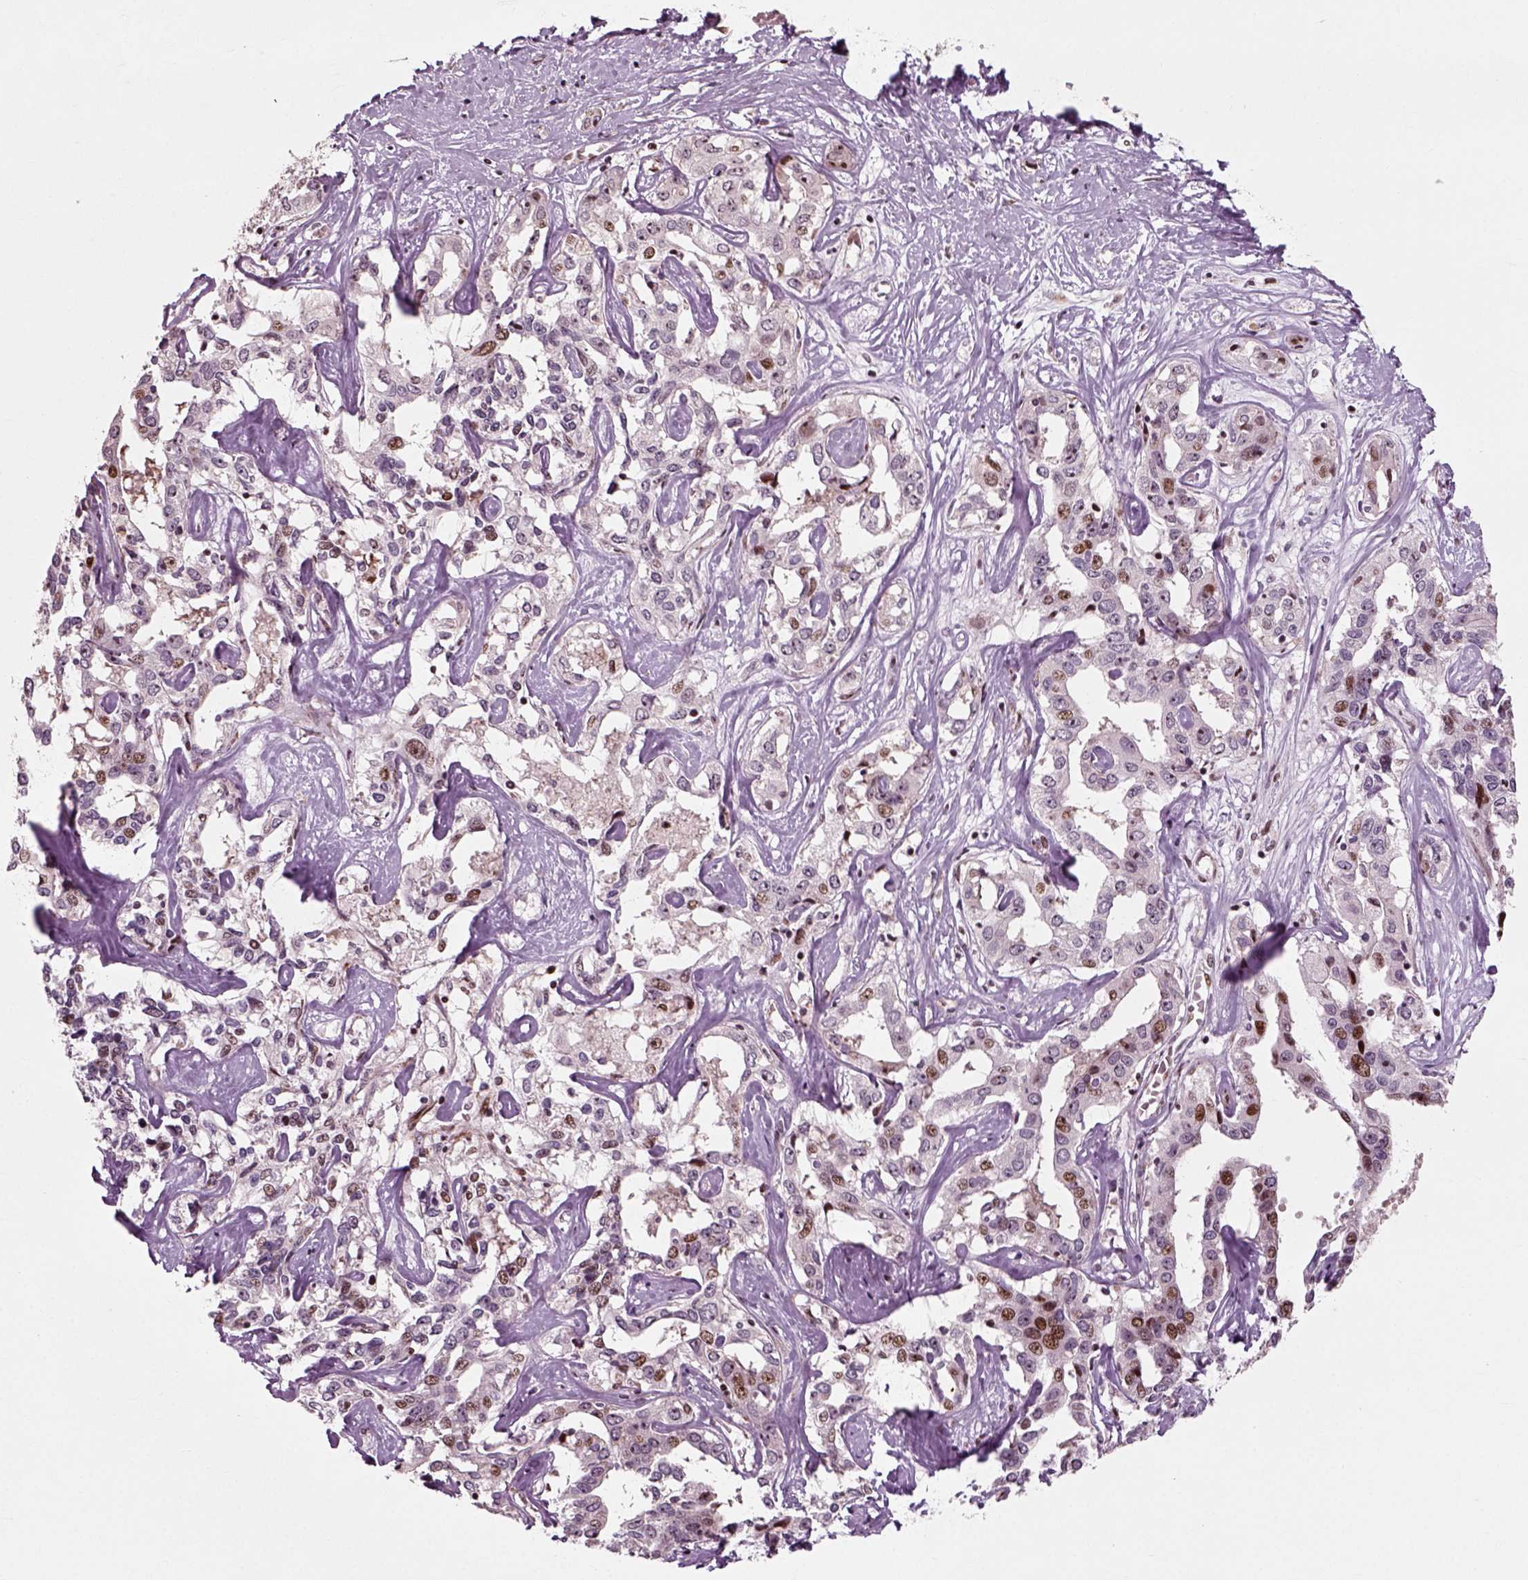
{"staining": {"intensity": "moderate", "quantity": "<25%", "location": "nuclear"}, "tissue": "liver cancer", "cell_type": "Tumor cells", "image_type": "cancer", "snomed": [{"axis": "morphology", "description": "Cholangiocarcinoma"}, {"axis": "topography", "description": "Liver"}], "caption": "Cholangiocarcinoma (liver) stained for a protein (brown) demonstrates moderate nuclear positive expression in about <25% of tumor cells.", "gene": "CDC14A", "patient": {"sex": "male", "age": 59}}